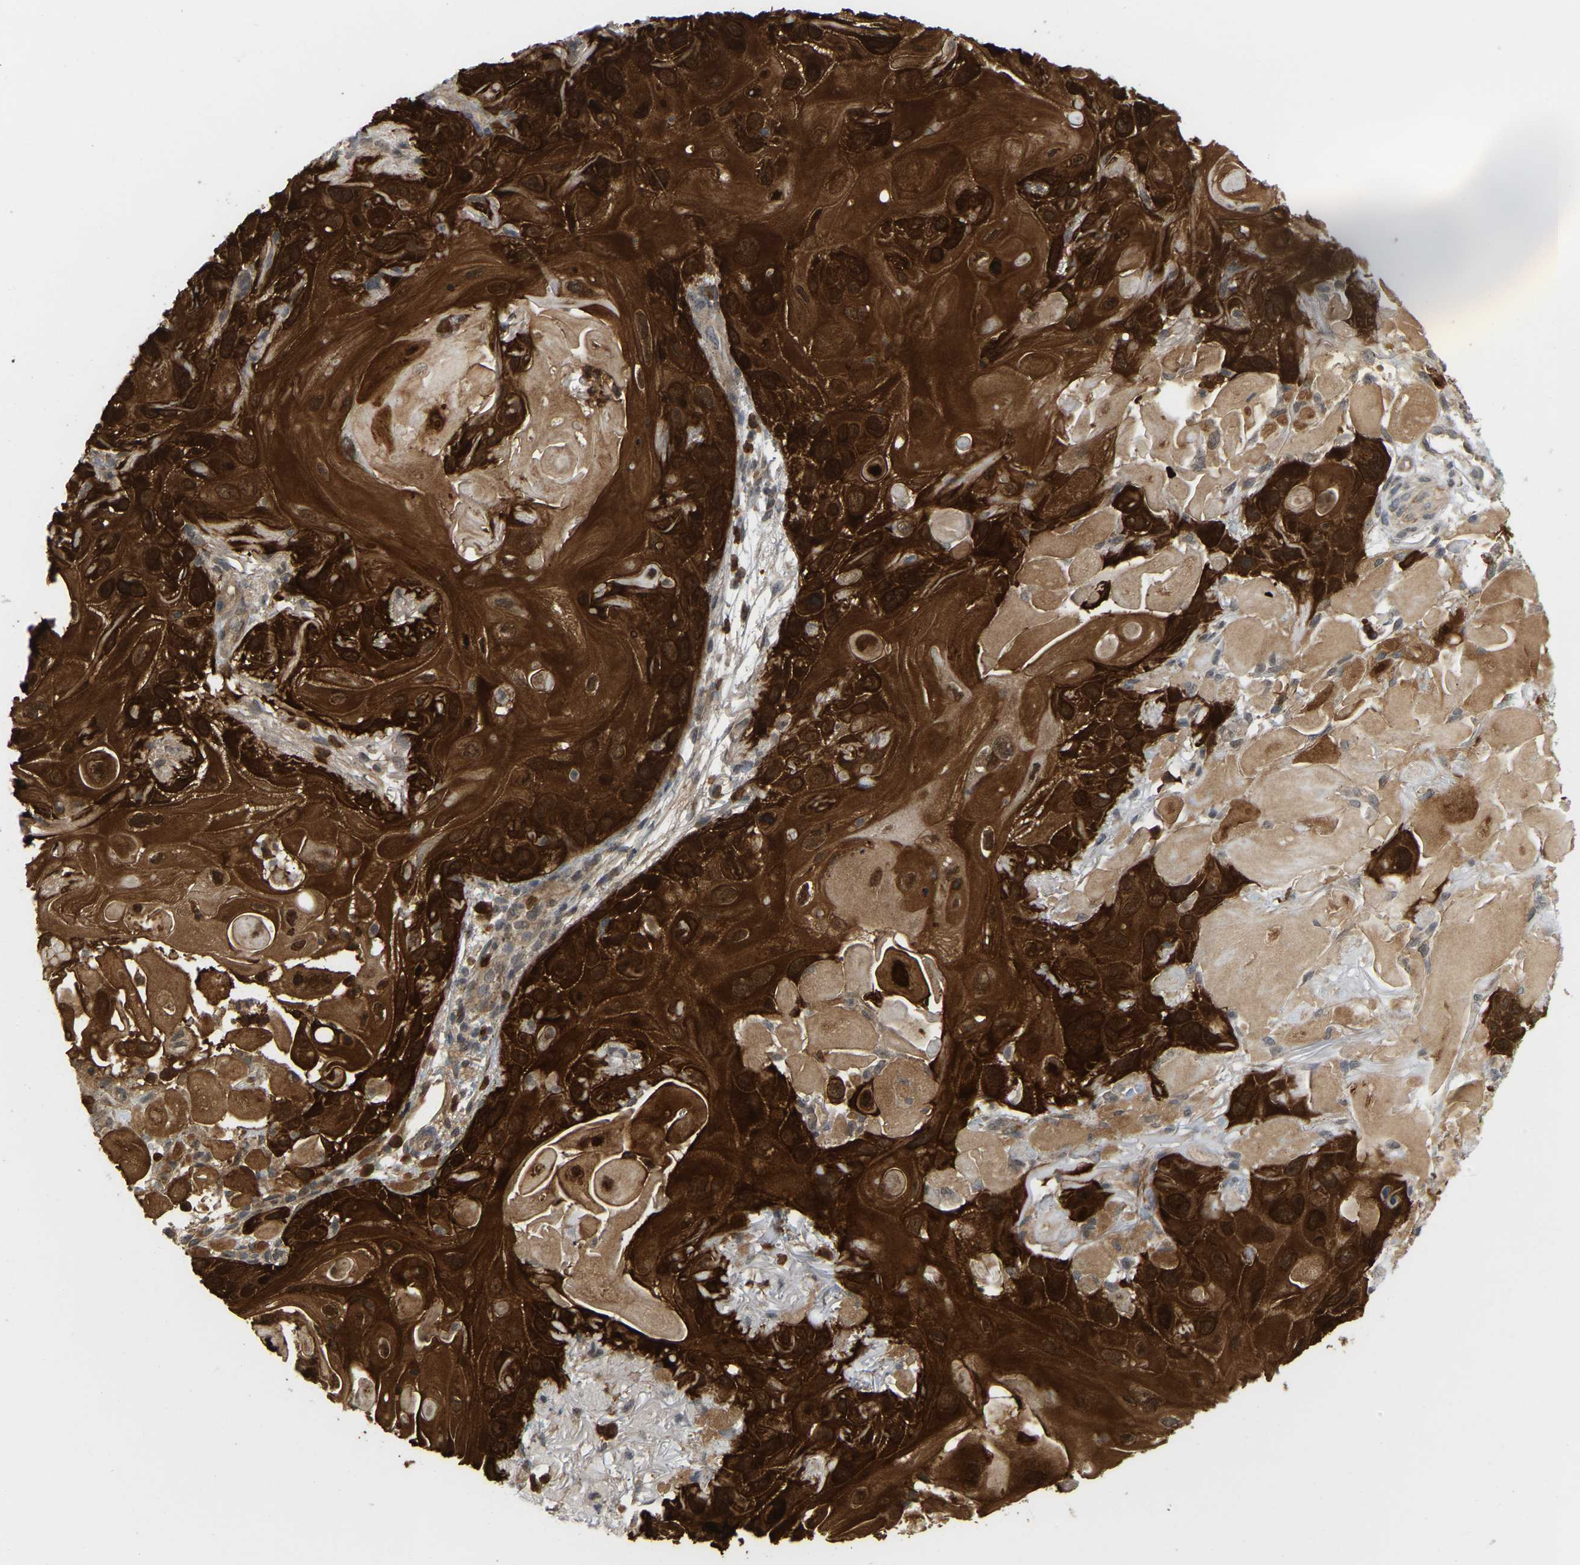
{"staining": {"intensity": "strong", "quantity": ">75%", "location": "cytoplasmic/membranous"}, "tissue": "skin cancer", "cell_type": "Tumor cells", "image_type": "cancer", "snomed": [{"axis": "morphology", "description": "Squamous cell carcinoma, NOS"}, {"axis": "topography", "description": "Skin"}], "caption": "Immunohistochemical staining of human skin squamous cell carcinoma demonstrates strong cytoplasmic/membranous protein staining in about >75% of tumor cells.", "gene": "SERPINB5", "patient": {"sex": "female", "age": 77}}